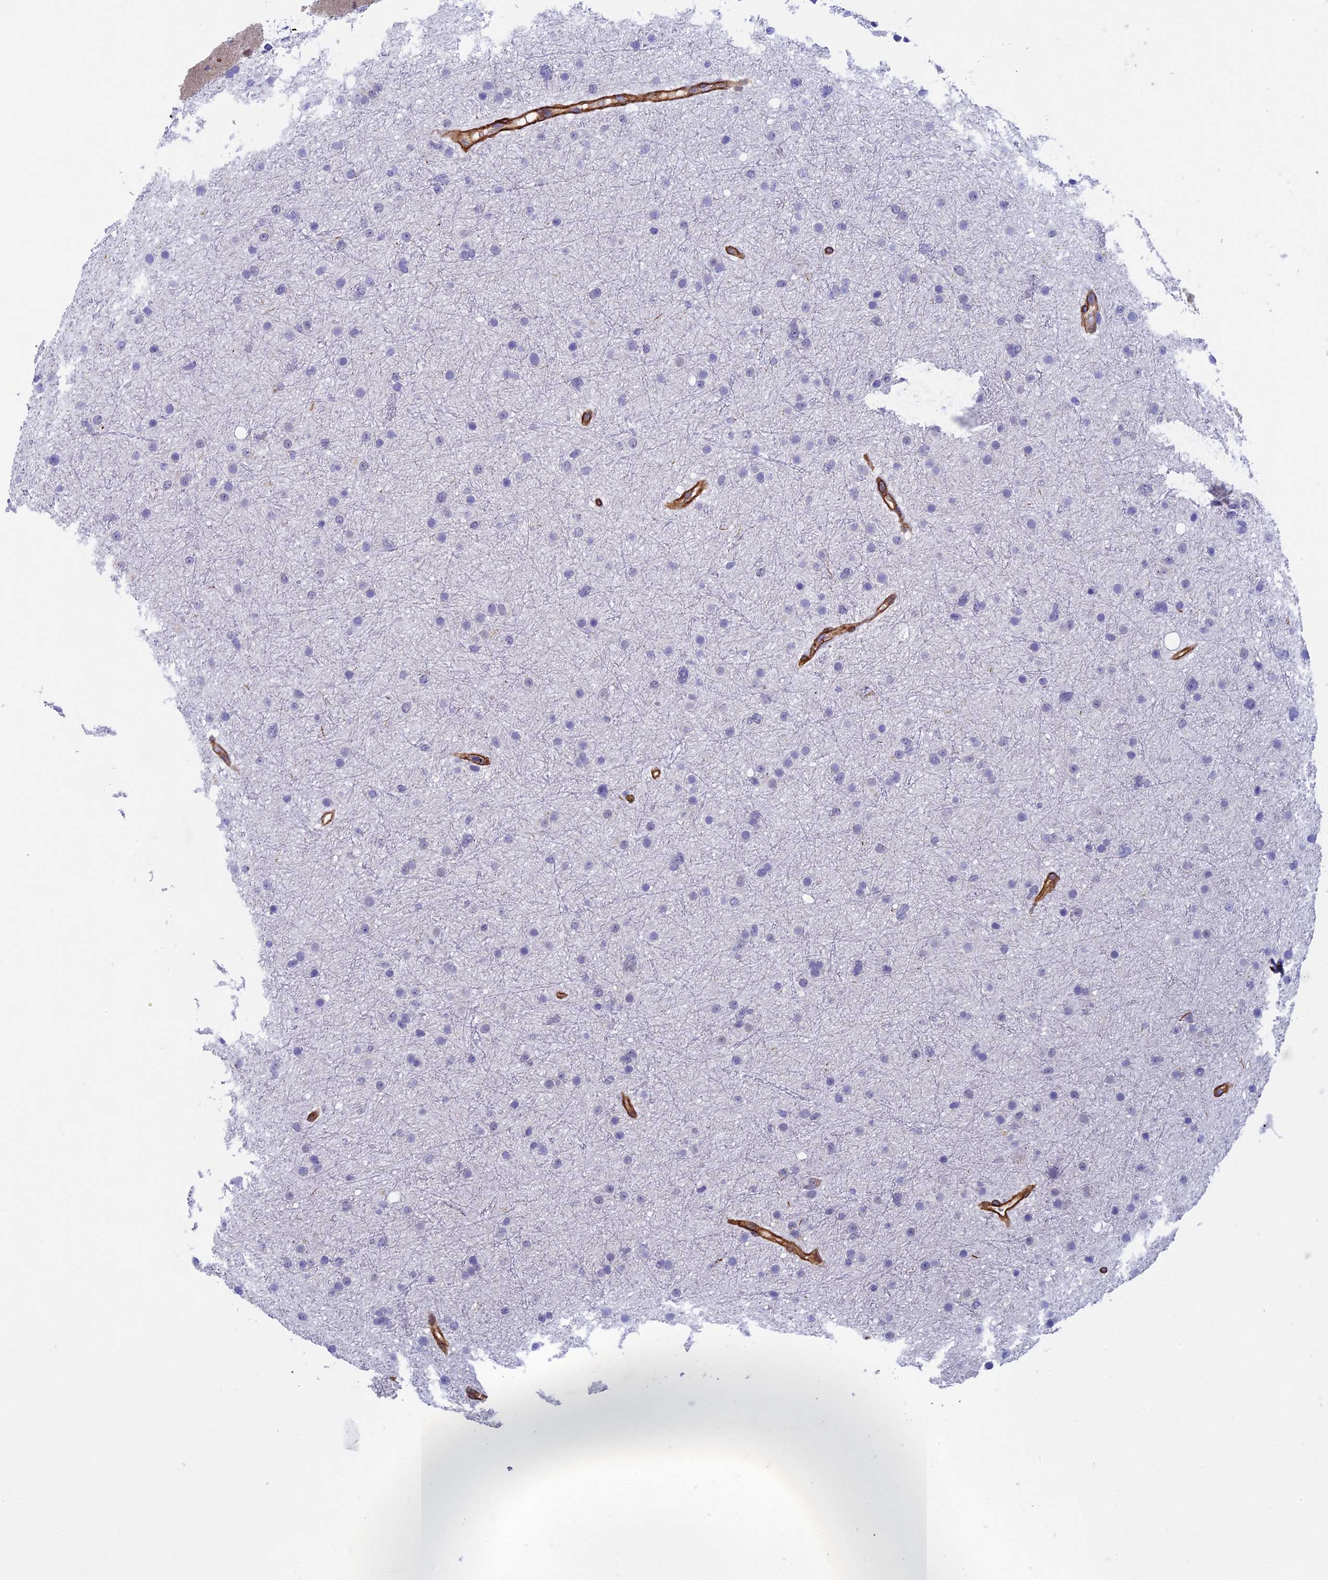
{"staining": {"intensity": "negative", "quantity": "none", "location": "none"}, "tissue": "glioma", "cell_type": "Tumor cells", "image_type": "cancer", "snomed": [{"axis": "morphology", "description": "Glioma, malignant, Low grade"}, {"axis": "topography", "description": "Cerebral cortex"}], "caption": "Tumor cells show no significant positivity in glioma.", "gene": "INSYN1", "patient": {"sex": "female", "age": 39}}